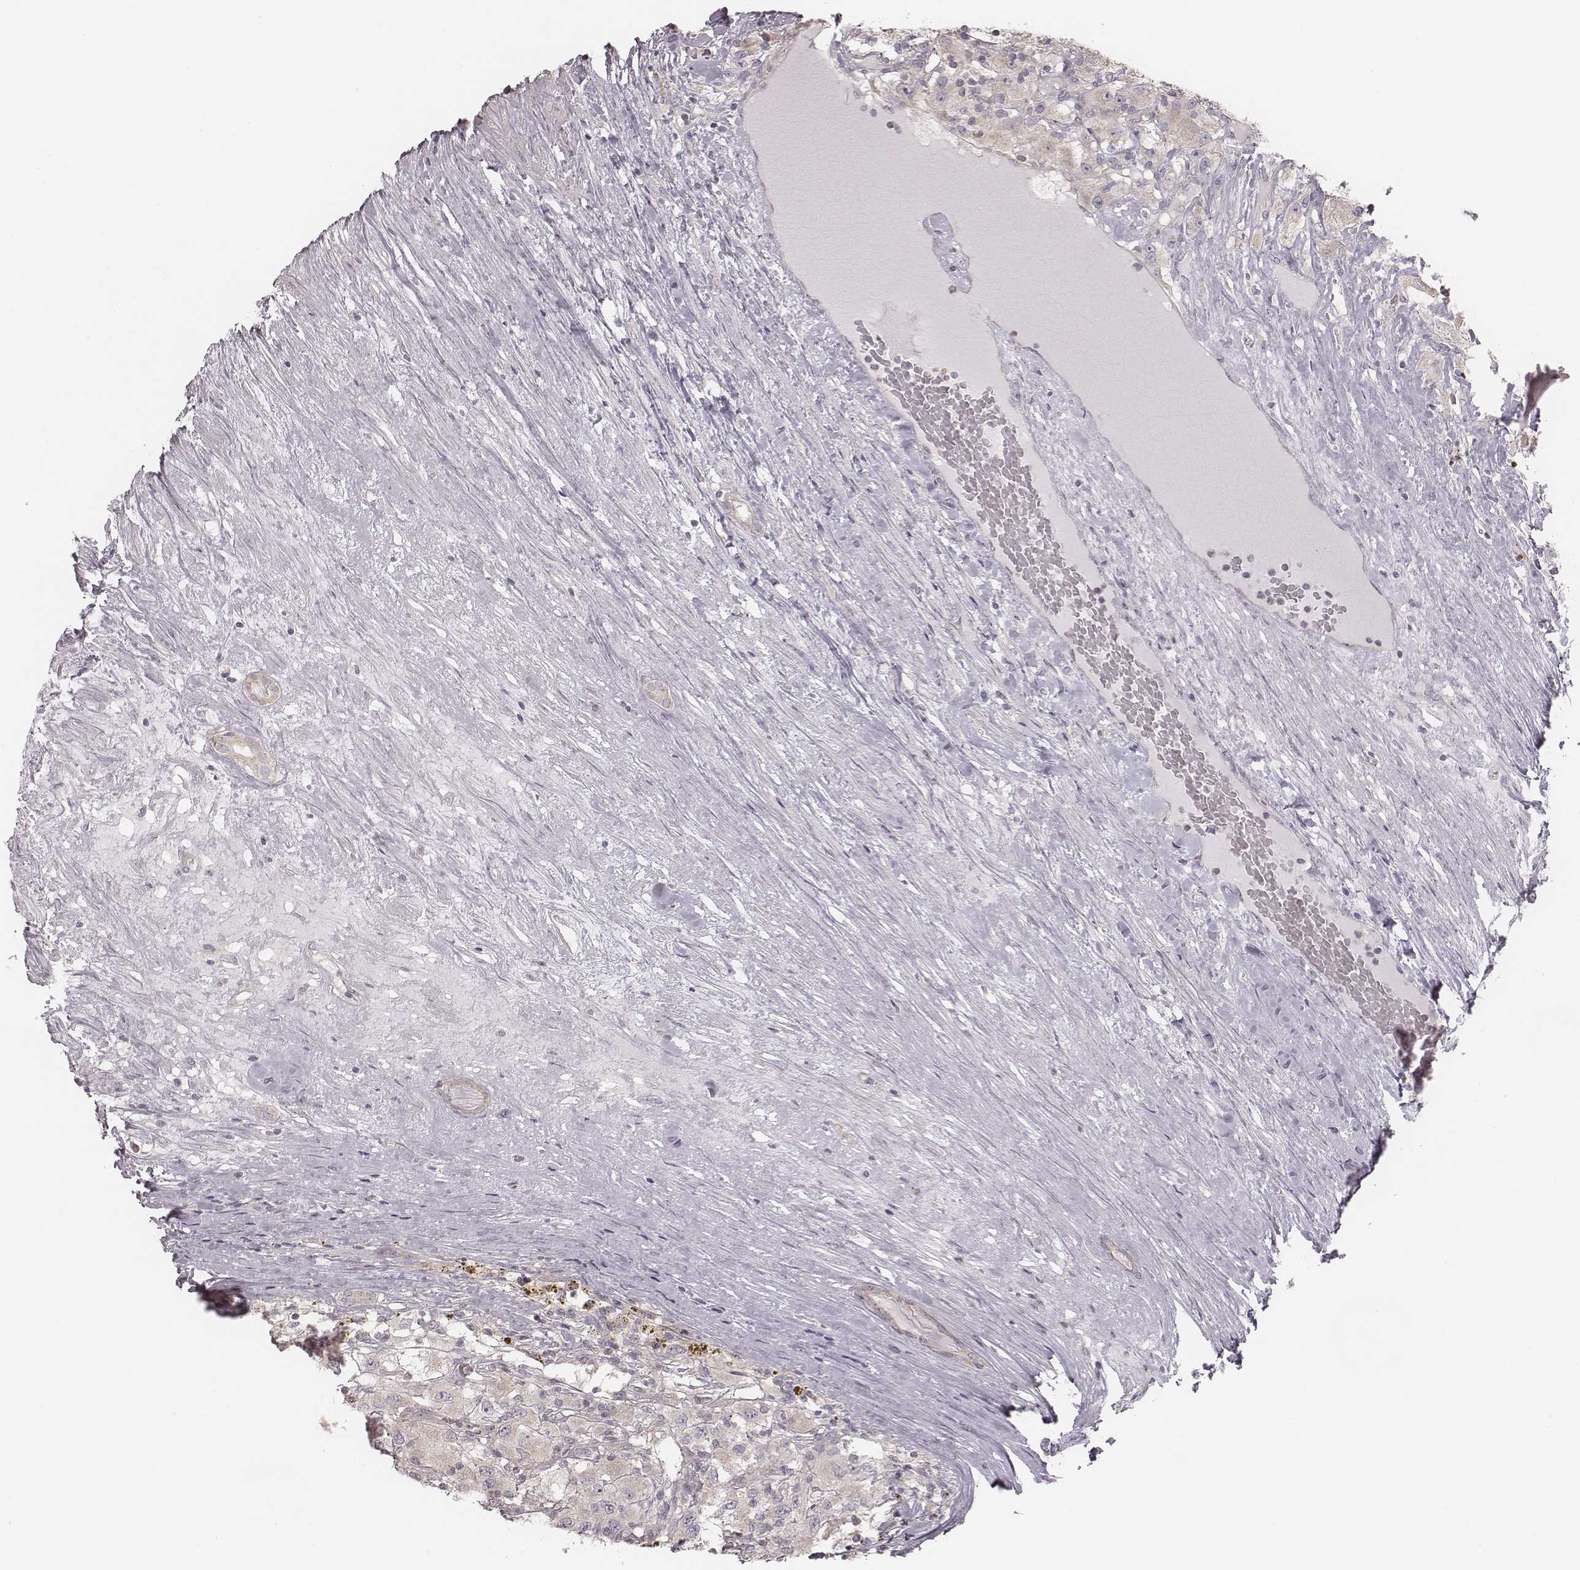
{"staining": {"intensity": "negative", "quantity": "none", "location": "none"}, "tissue": "renal cancer", "cell_type": "Tumor cells", "image_type": "cancer", "snomed": [{"axis": "morphology", "description": "Adenocarcinoma, NOS"}, {"axis": "topography", "description": "Kidney"}], "caption": "Renal cancer (adenocarcinoma) was stained to show a protein in brown. There is no significant positivity in tumor cells. (Immunohistochemistry (ihc), brightfield microscopy, high magnification).", "gene": "TDRD5", "patient": {"sex": "female", "age": 67}}